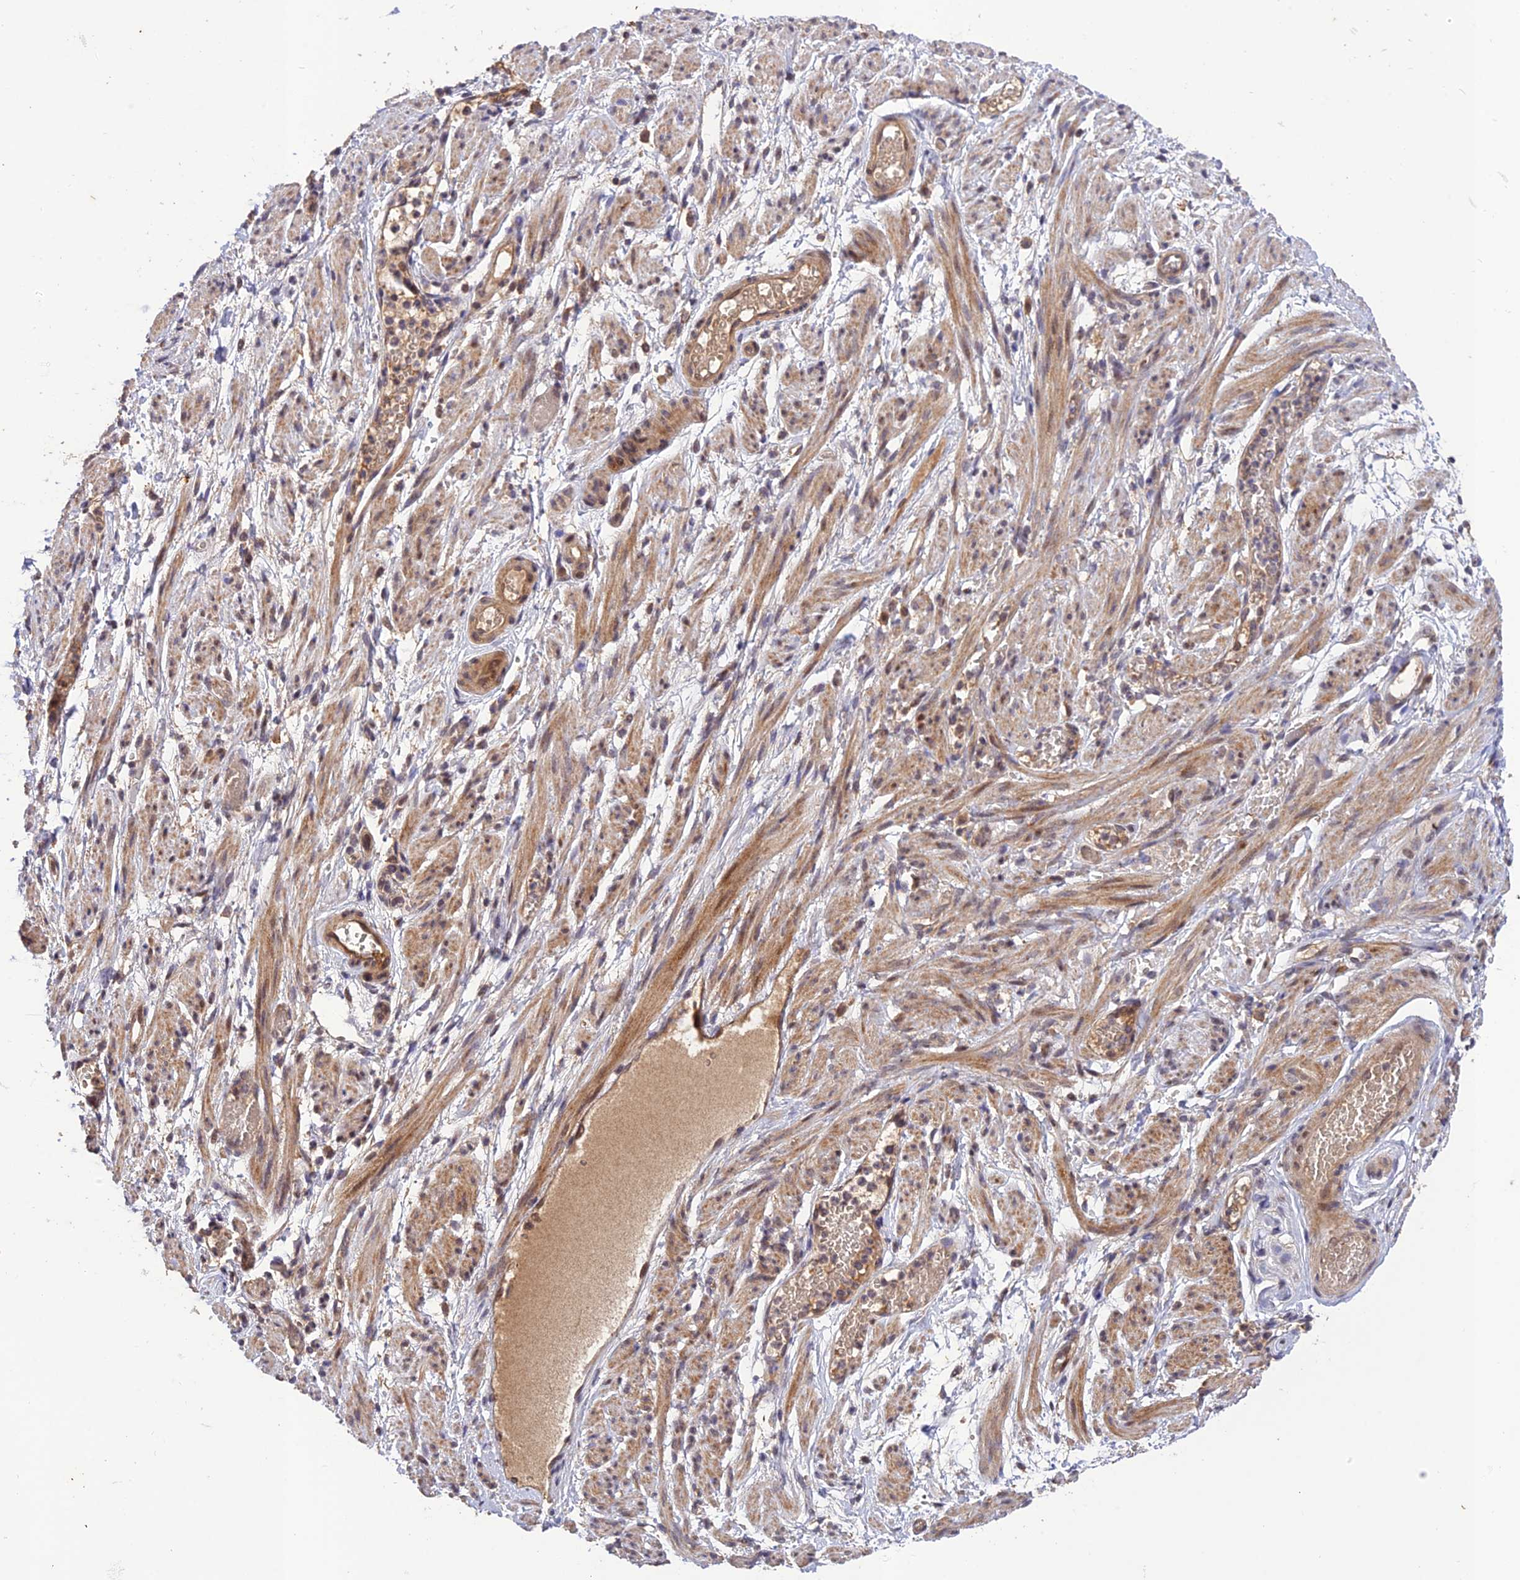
{"staining": {"intensity": "negative", "quantity": "none", "location": "none"}, "tissue": "adipose tissue", "cell_type": "Adipocytes", "image_type": "normal", "snomed": [{"axis": "morphology", "description": "Normal tissue, NOS"}, {"axis": "topography", "description": "Smooth muscle"}, {"axis": "topography", "description": "Peripheral nerve tissue"}], "caption": "A high-resolution micrograph shows immunohistochemistry staining of unremarkable adipose tissue, which shows no significant staining in adipocytes. (DAB IHC, high magnification).", "gene": "REV1", "patient": {"sex": "female", "age": 39}}